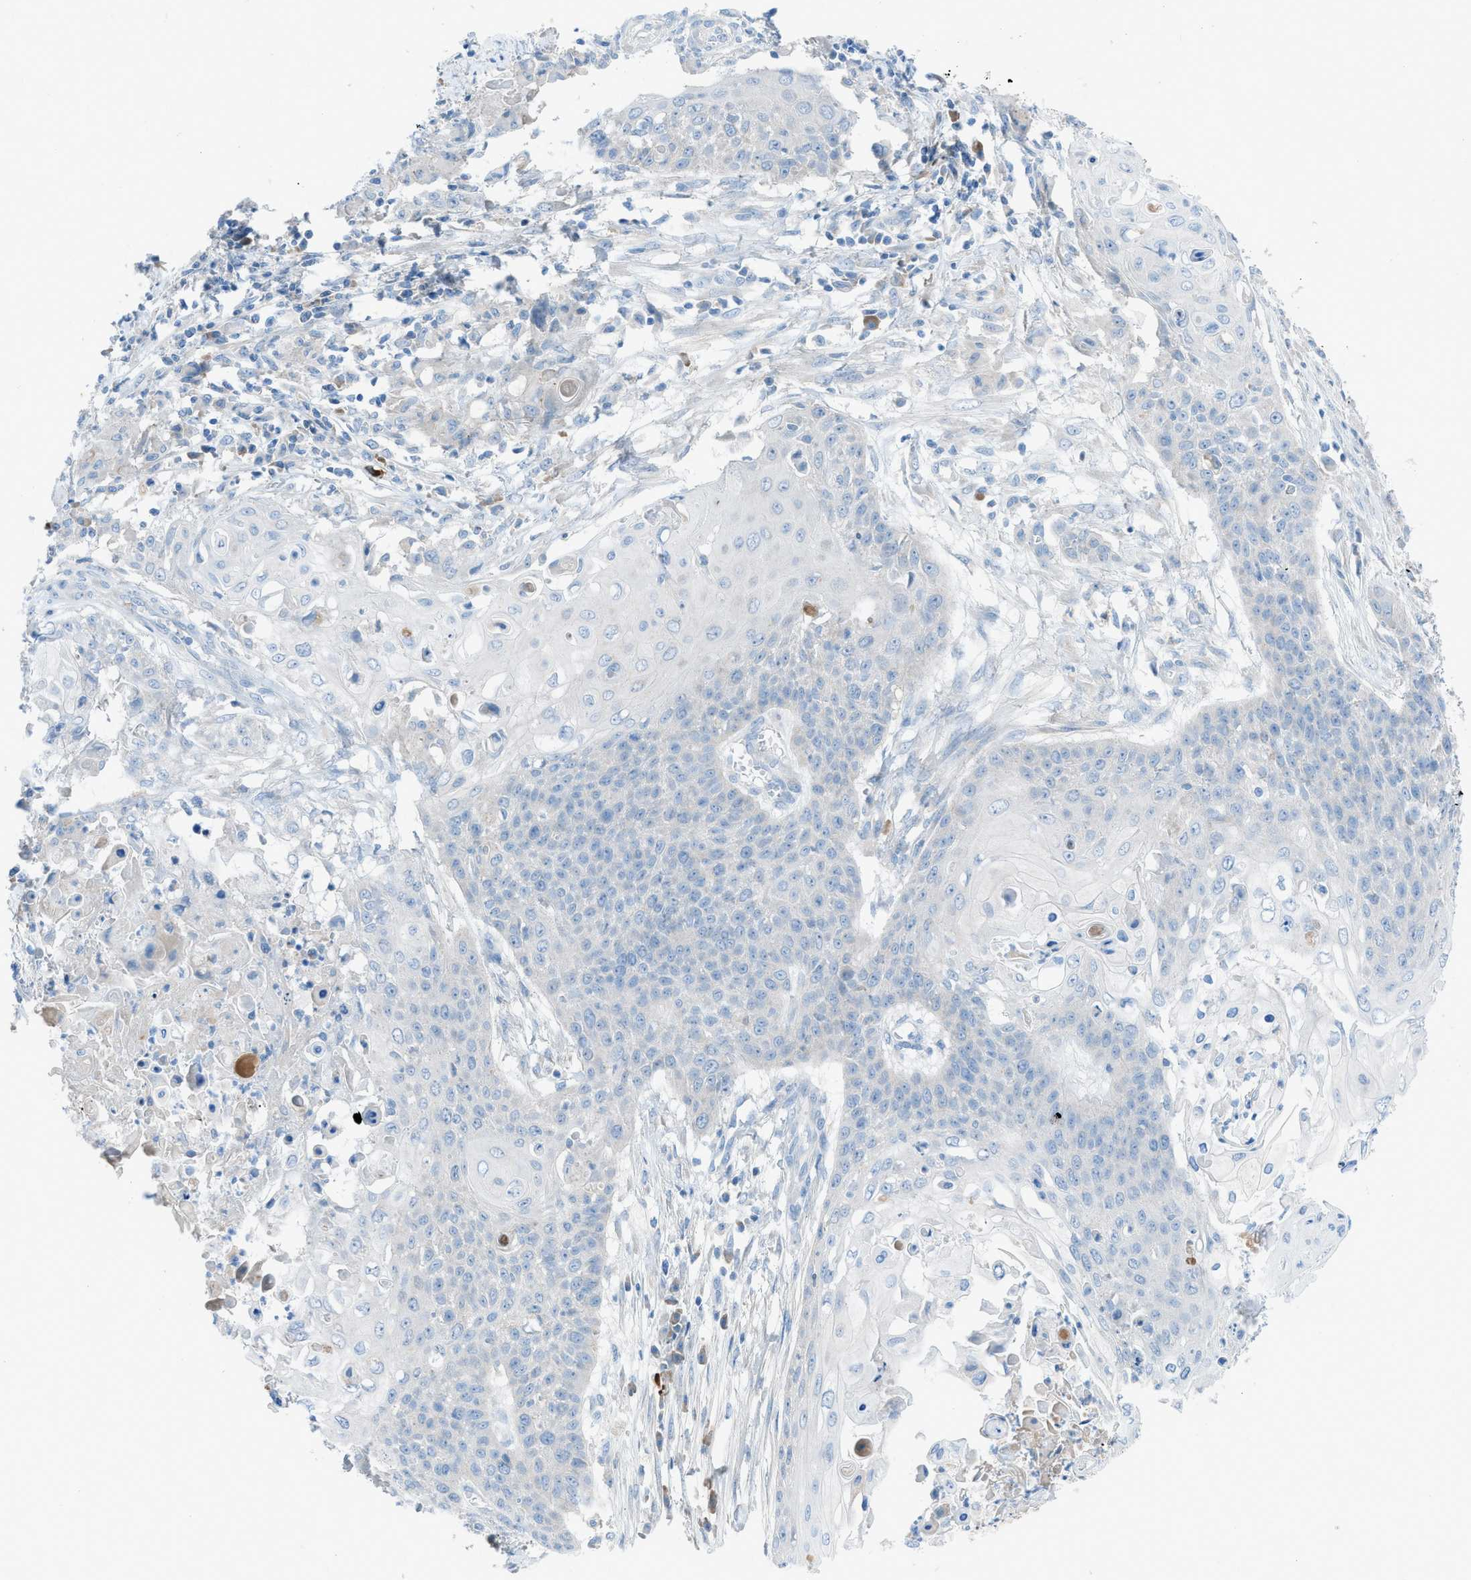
{"staining": {"intensity": "negative", "quantity": "none", "location": "none"}, "tissue": "cervical cancer", "cell_type": "Tumor cells", "image_type": "cancer", "snomed": [{"axis": "morphology", "description": "Squamous cell carcinoma, NOS"}, {"axis": "topography", "description": "Cervix"}], "caption": "Human cervical squamous cell carcinoma stained for a protein using IHC displays no staining in tumor cells.", "gene": "C5AR2", "patient": {"sex": "female", "age": 39}}